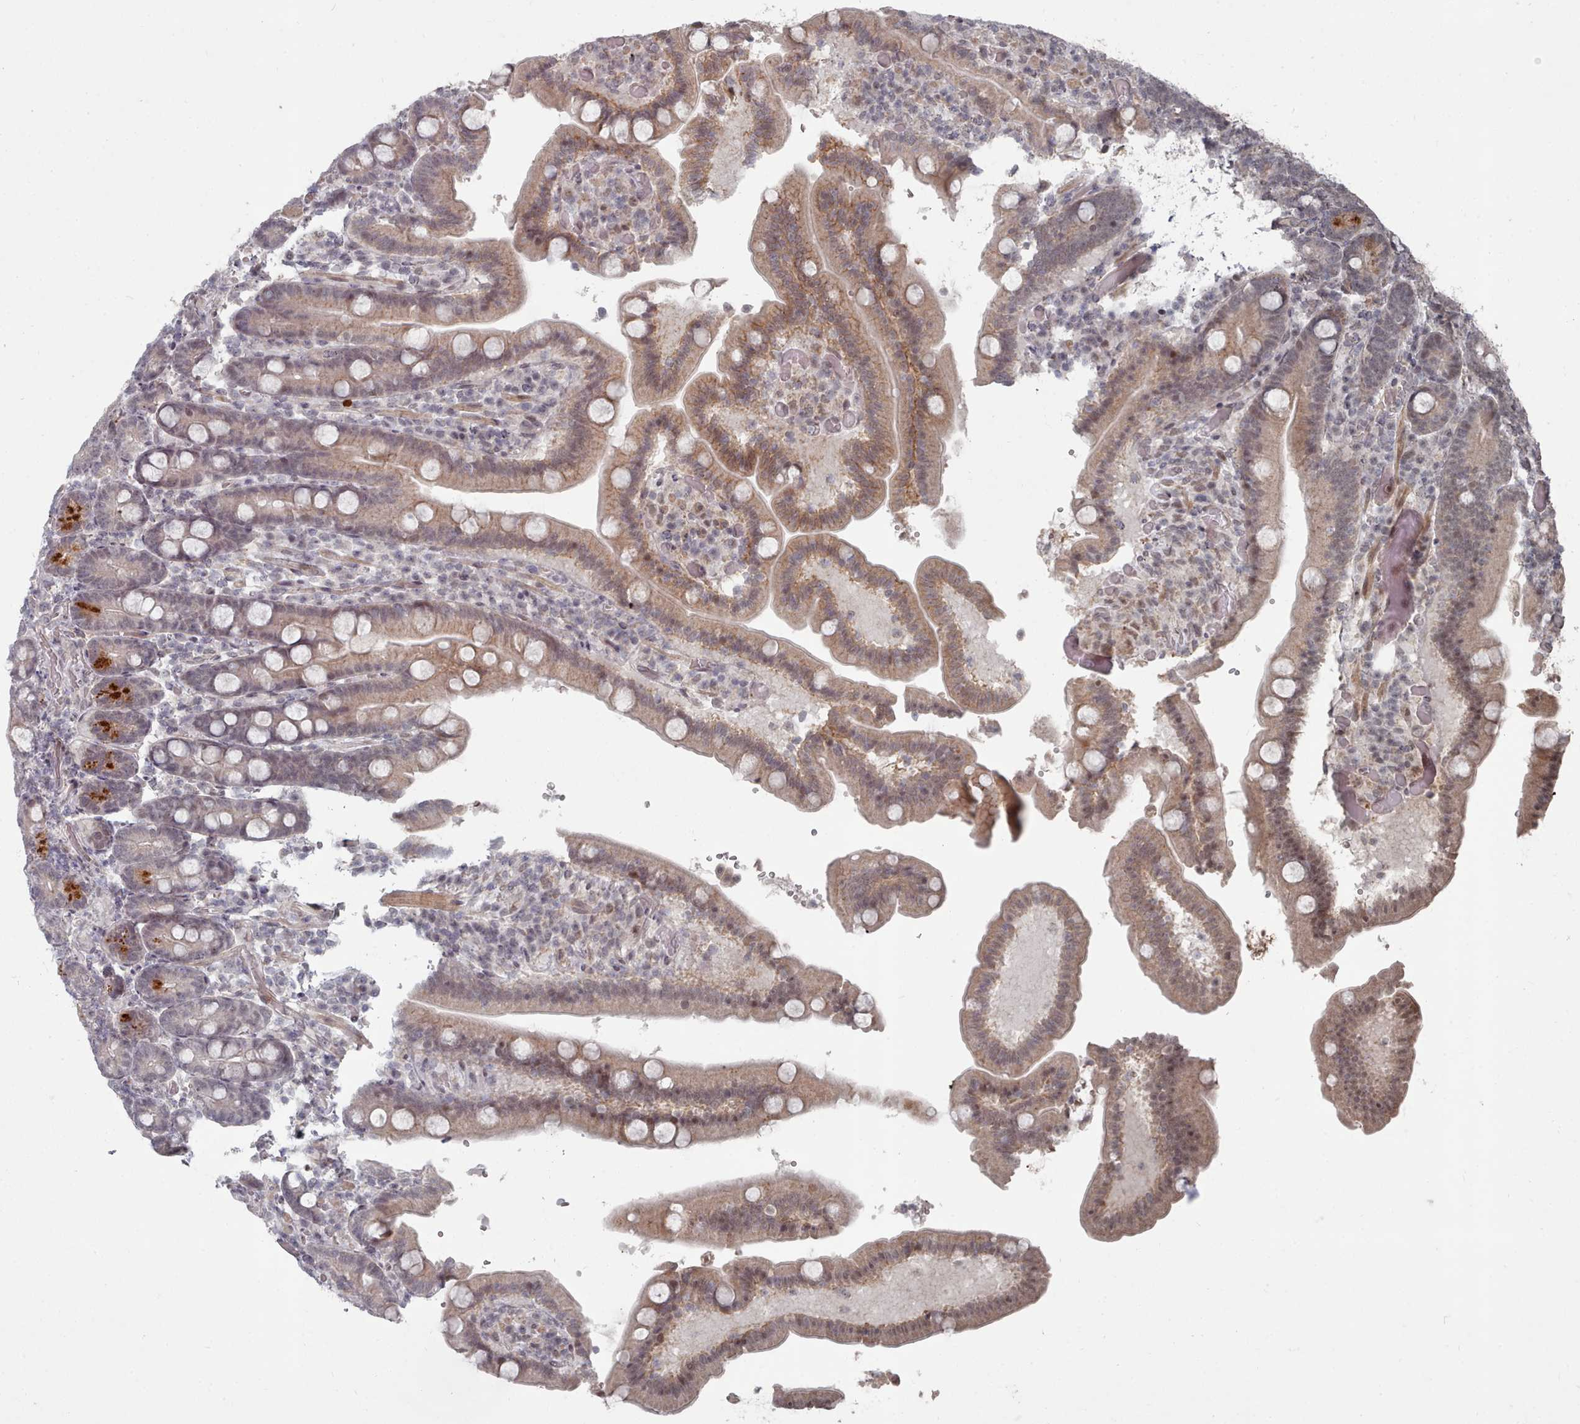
{"staining": {"intensity": "strong", "quantity": "<25%", "location": "cytoplasmic/membranous"}, "tissue": "duodenum", "cell_type": "Glandular cells", "image_type": "normal", "snomed": [{"axis": "morphology", "description": "Normal tissue, NOS"}, {"axis": "topography", "description": "Duodenum"}], "caption": "Immunohistochemistry (IHC) histopathology image of unremarkable duodenum stained for a protein (brown), which exhibits medium levels of strong cytoplasmic/membranous expression in approximately <25% of glandular cells.", "gene": "CPSF4", "patient": {"sex": "female", "age": 62}}